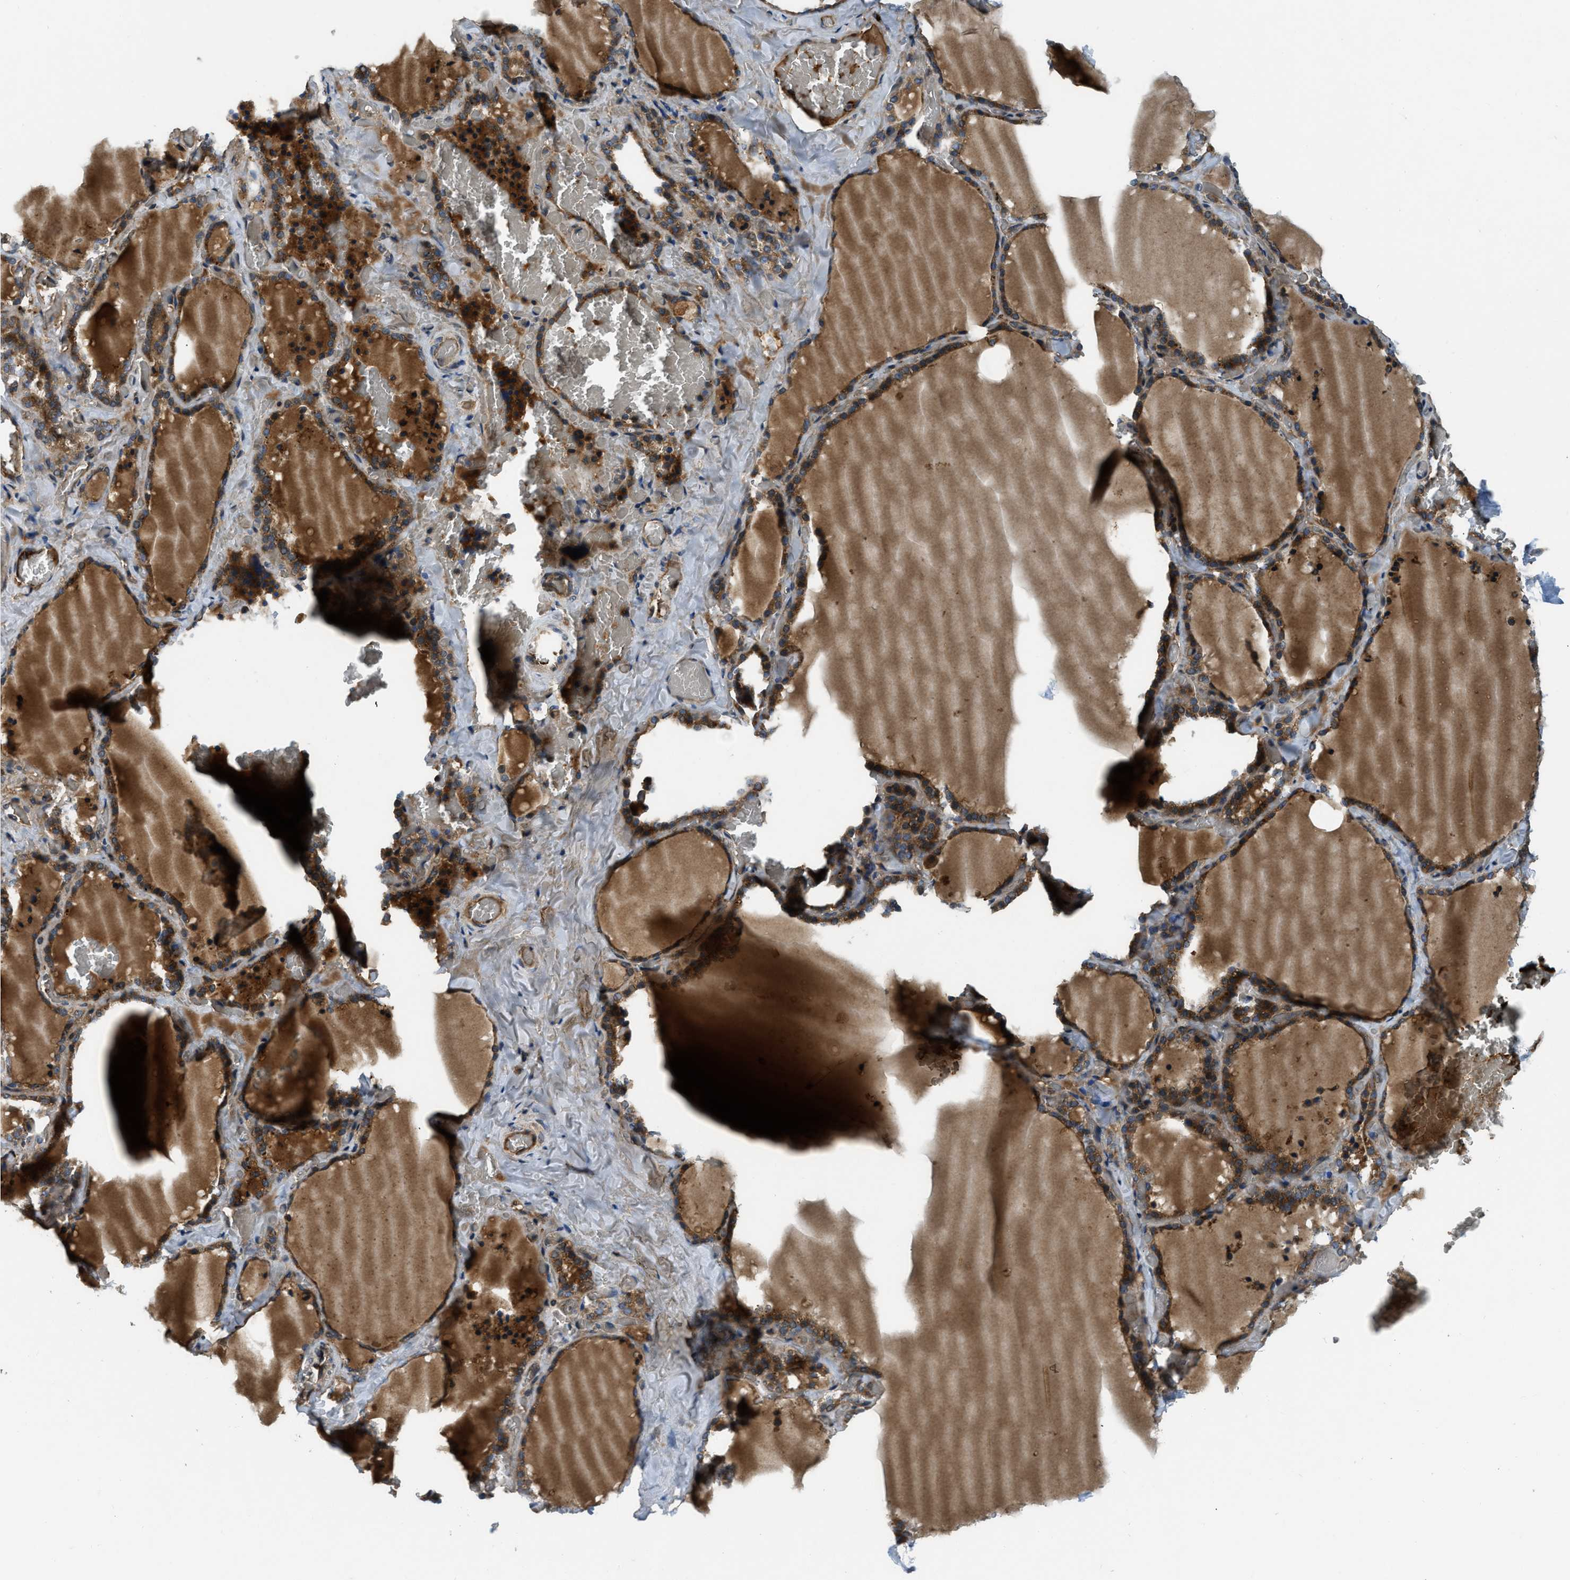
{"staining": {"intensity": "strong", "quantity": ">75%", "location": "cytoplasmic/membranous"}, "tissue": "thyroid gland", "cell_type": "Glandular cells", "image_type": "normal", "snomed": [{"axis": "morphology", "description": "Normal tissue, NOS"}, {"axis": "topography", "description": "Thyroid gland"}], "caption": "Benign thyroid gland was stained to show a protein in brown. There is high levels of strong cytoplasmic/membranous expression in about >75% of glandular cells.", "gene": "GGH", "patient": {"sex": "female", "age": 22}}